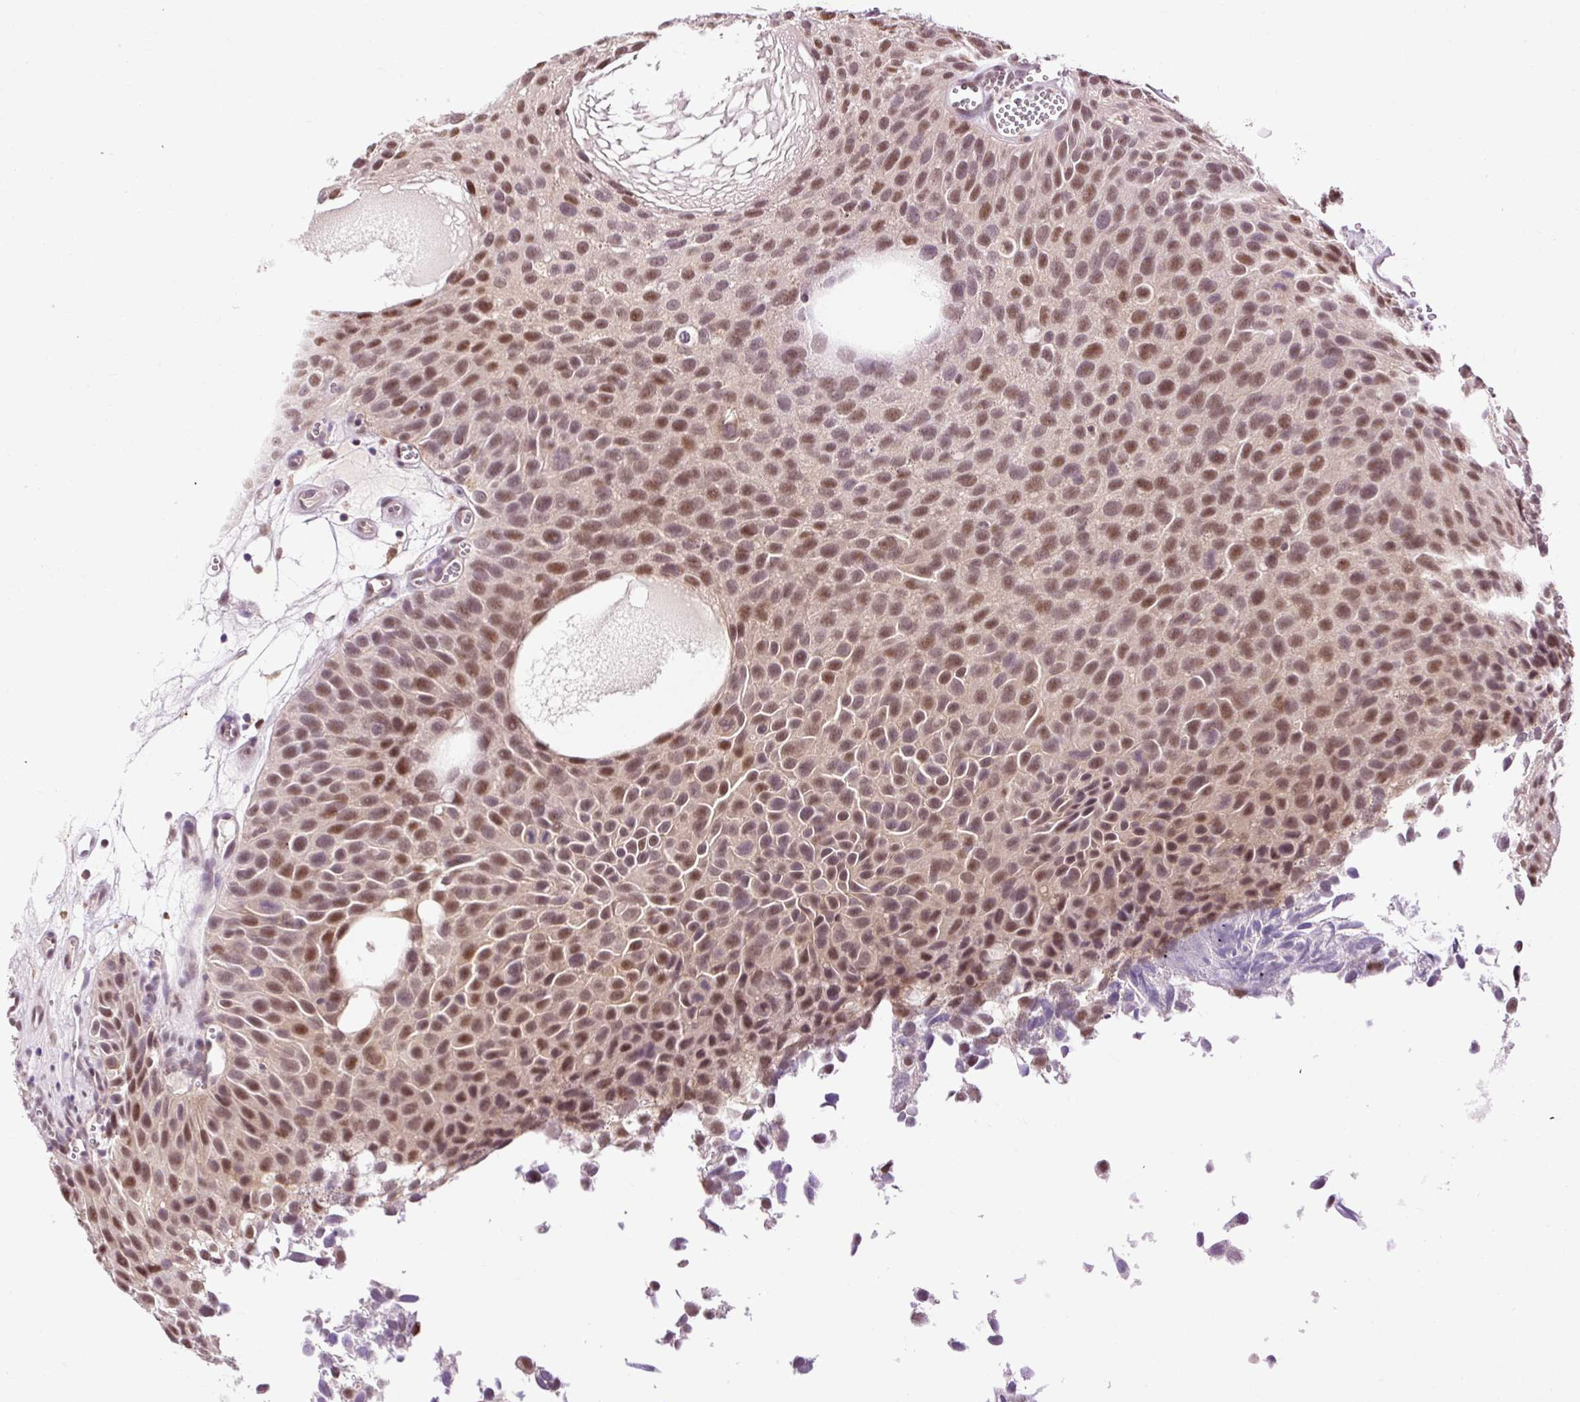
{"staining": {"intensity": "moderate", "quantity": ">75%", "location": "nuclear"}, "tissue": "urothelial cancer", "cell_type": "Tumor cells", "image_type": "cancer", "snomed": [{"axis": "morphology", "description": "Urothelial carcinoma, Low grade"}, {"axis": "topography", "description": "Urinary bladder"}], "caption": "Urothelial carcinoma (low-grade) tissue shows moderate nuclear positivity in approximately >75% of tumor cells, visualized by immunohistochemistry.", "gene": "LY86", "patient": {"sex": "male", "age": 88}}